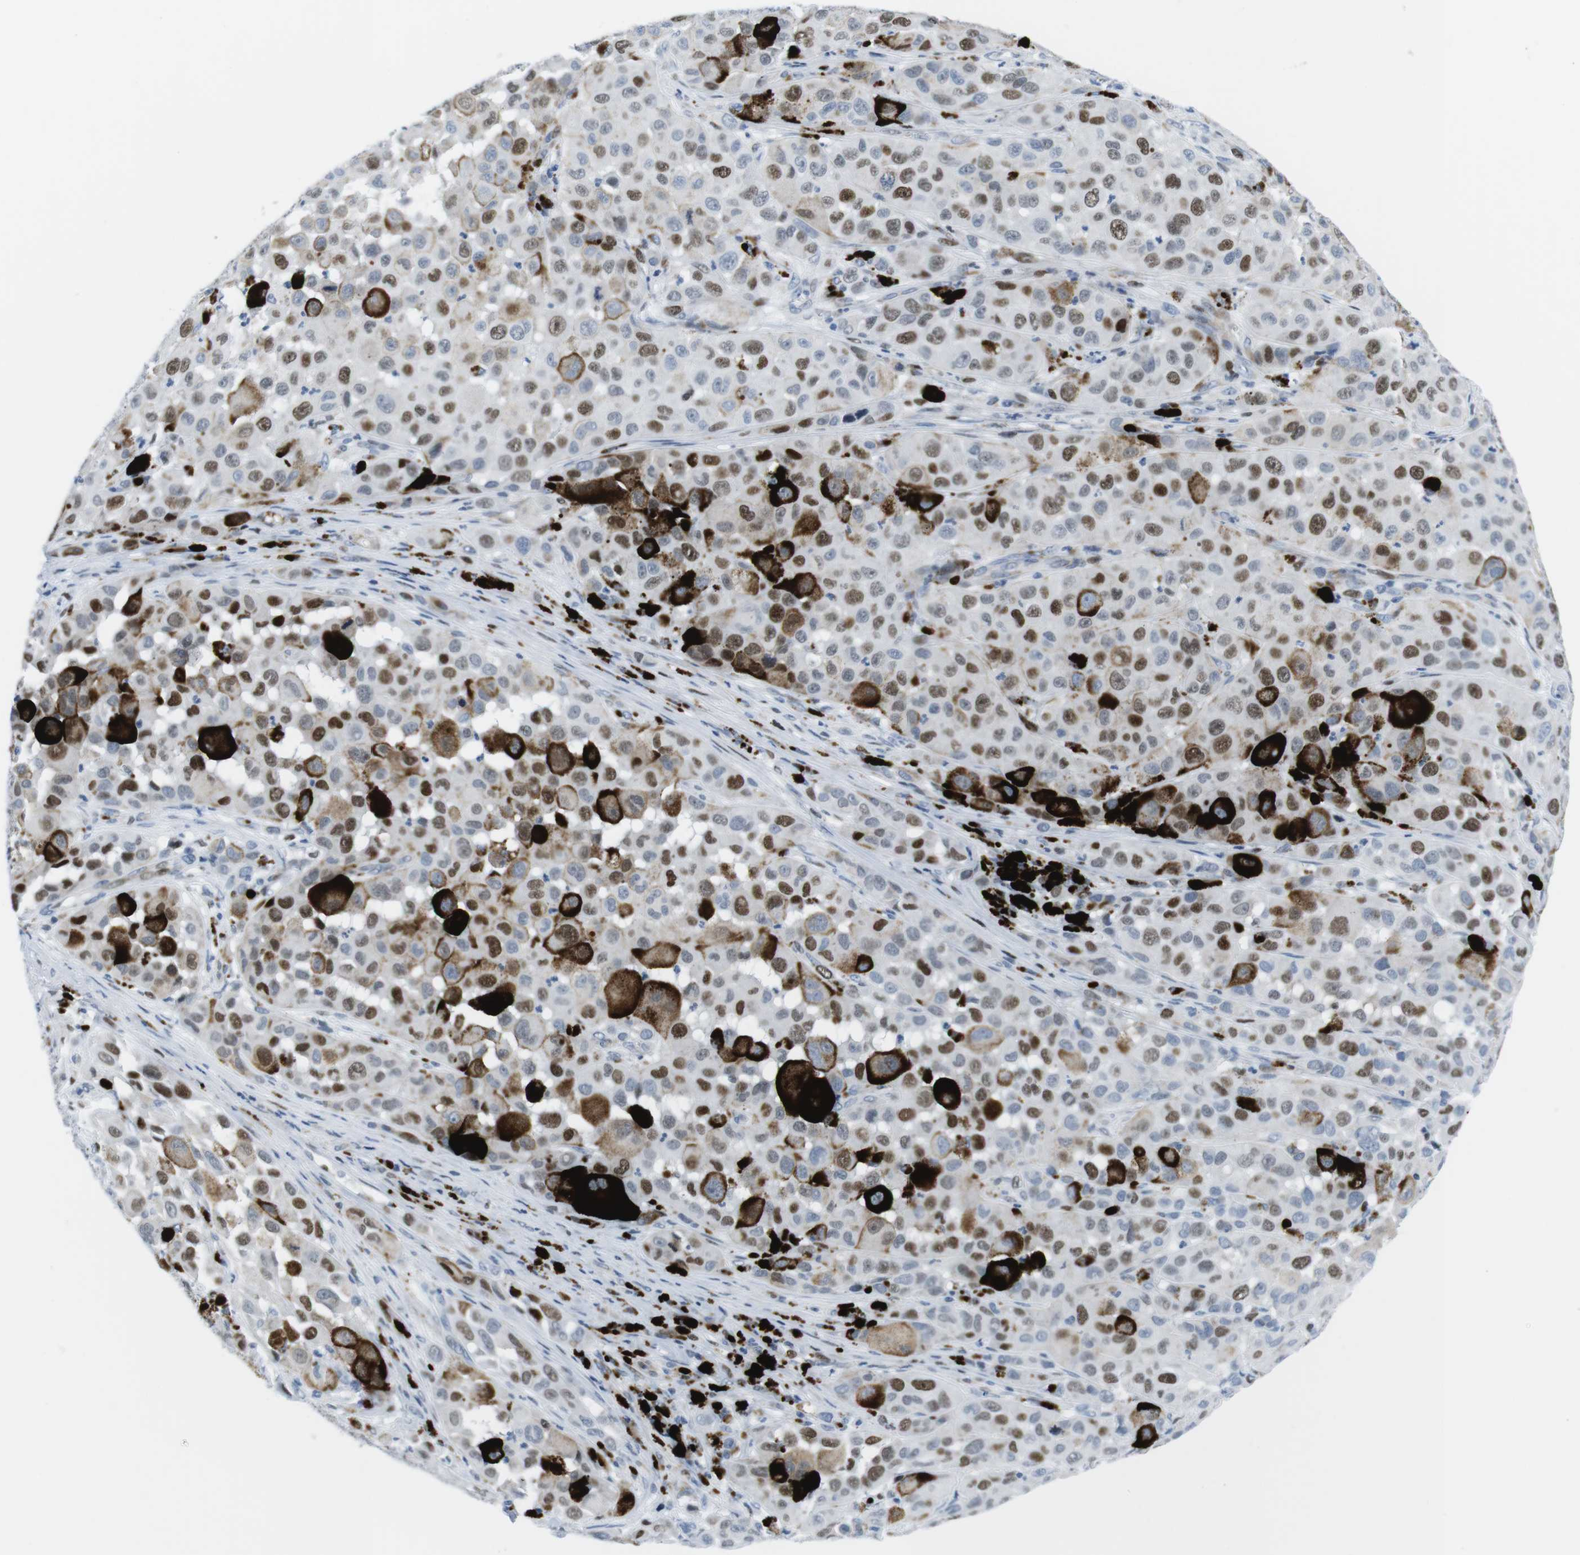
{"staining": {"intensity": "moderate", "quantity": ">75%", "location": "nuclear"}, "tissue": "melanoma", "cell_type": "Tumor cells", "image_type": "cancer", "snomed": [{"axis": "morphology", "description": "Malignant melanoma, NOS"}, {"axis": "topography", "description": "Skin"}], "caption": "Human malignant melanoma stained with a brown dye demonstrates moderate nuclear positive staining in about >75% of tumor cells.", "gene": "CHAF1A", "patient": {"sex": "male", "age": 96}}